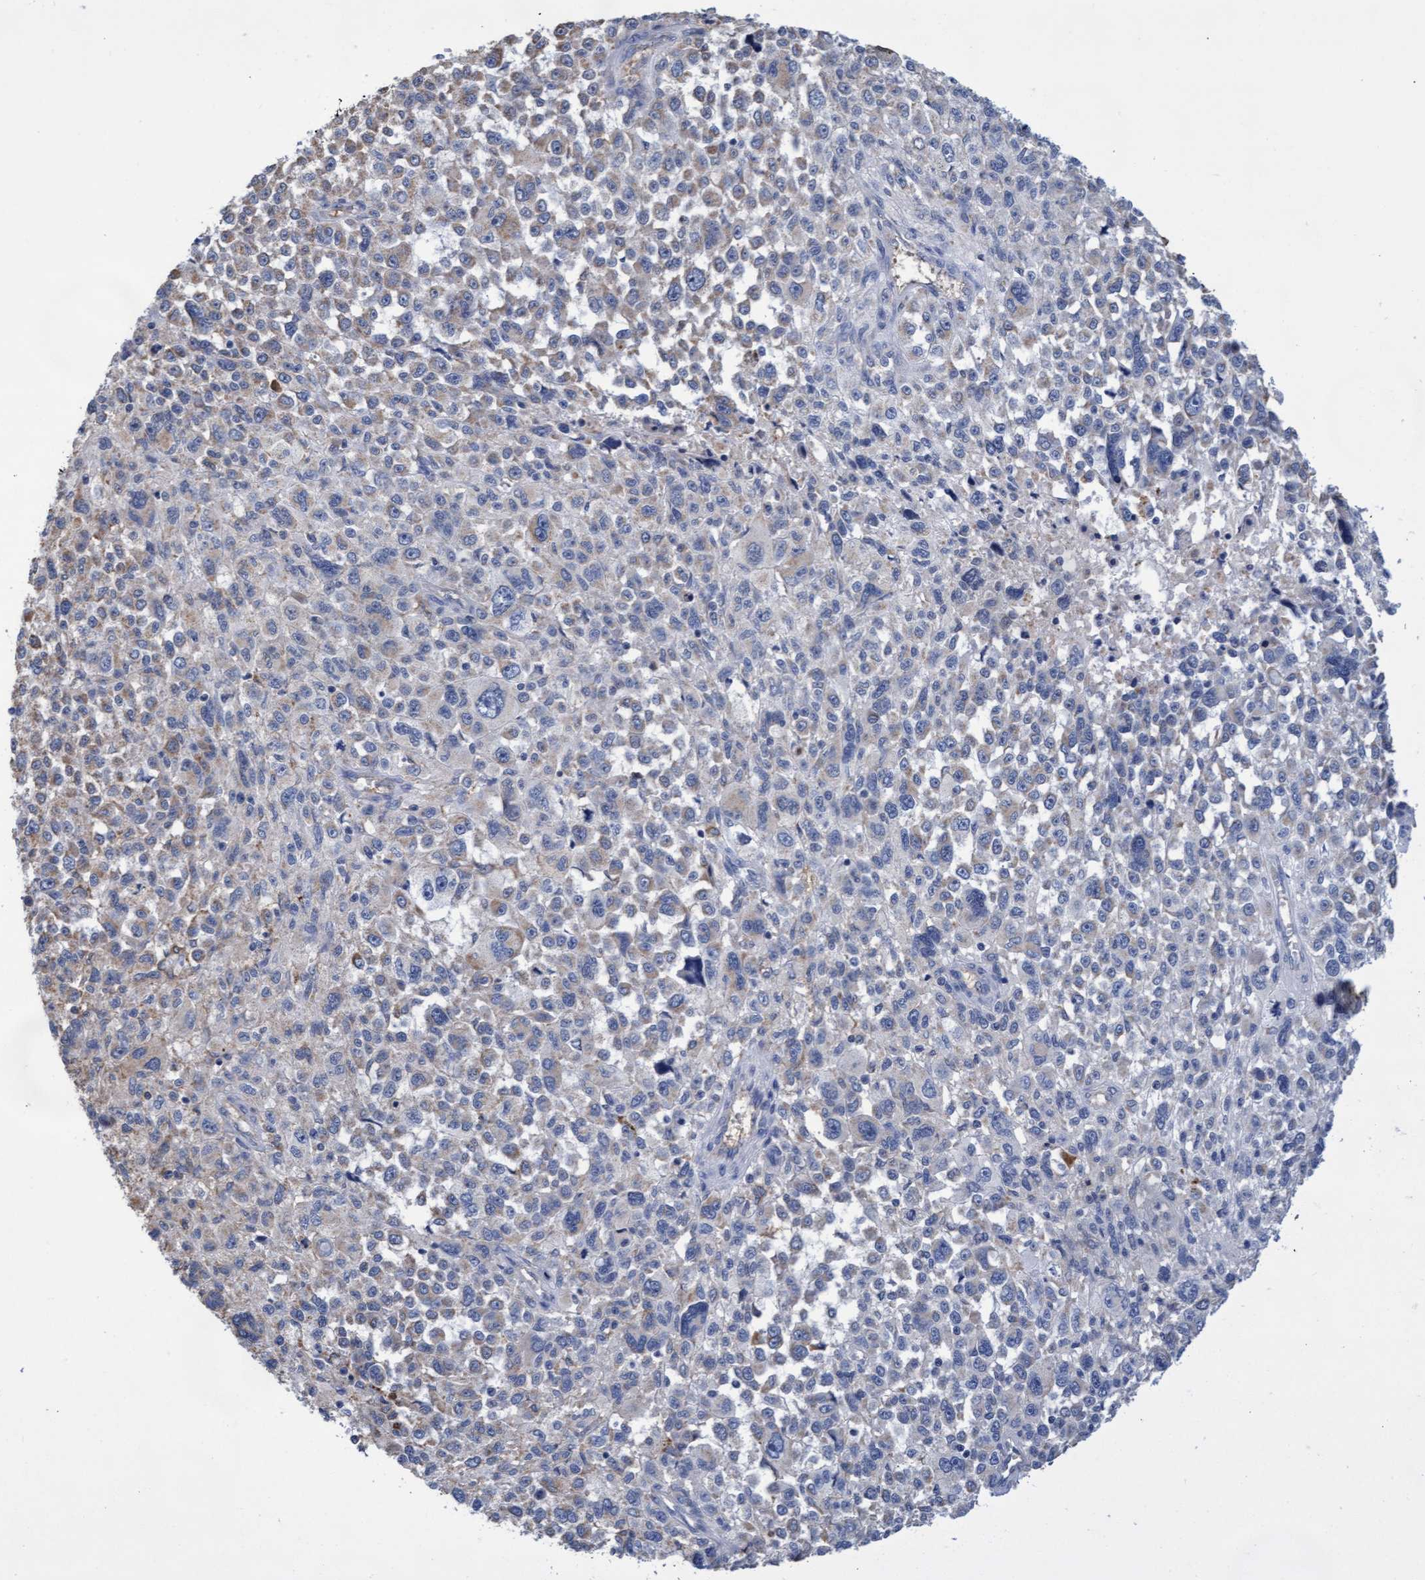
{"staining": {"intensity": "negative", "quantity": "none", "location": "none"}, "tissue": "melanoma", "cell_type": "Tumor cells", "image_type": "cancer", "snomed": [{"axis": "morphology", "description": "Malignant melanoma, NOS"}, {"axis": "topography", "description": "Skin"}], "caption": "This is an immunohistochemistry micrograph of human melanoma. There is no staining in tumor cells.", "gene": "GPR39", "patient": {"sex": "female", "age": 55}}